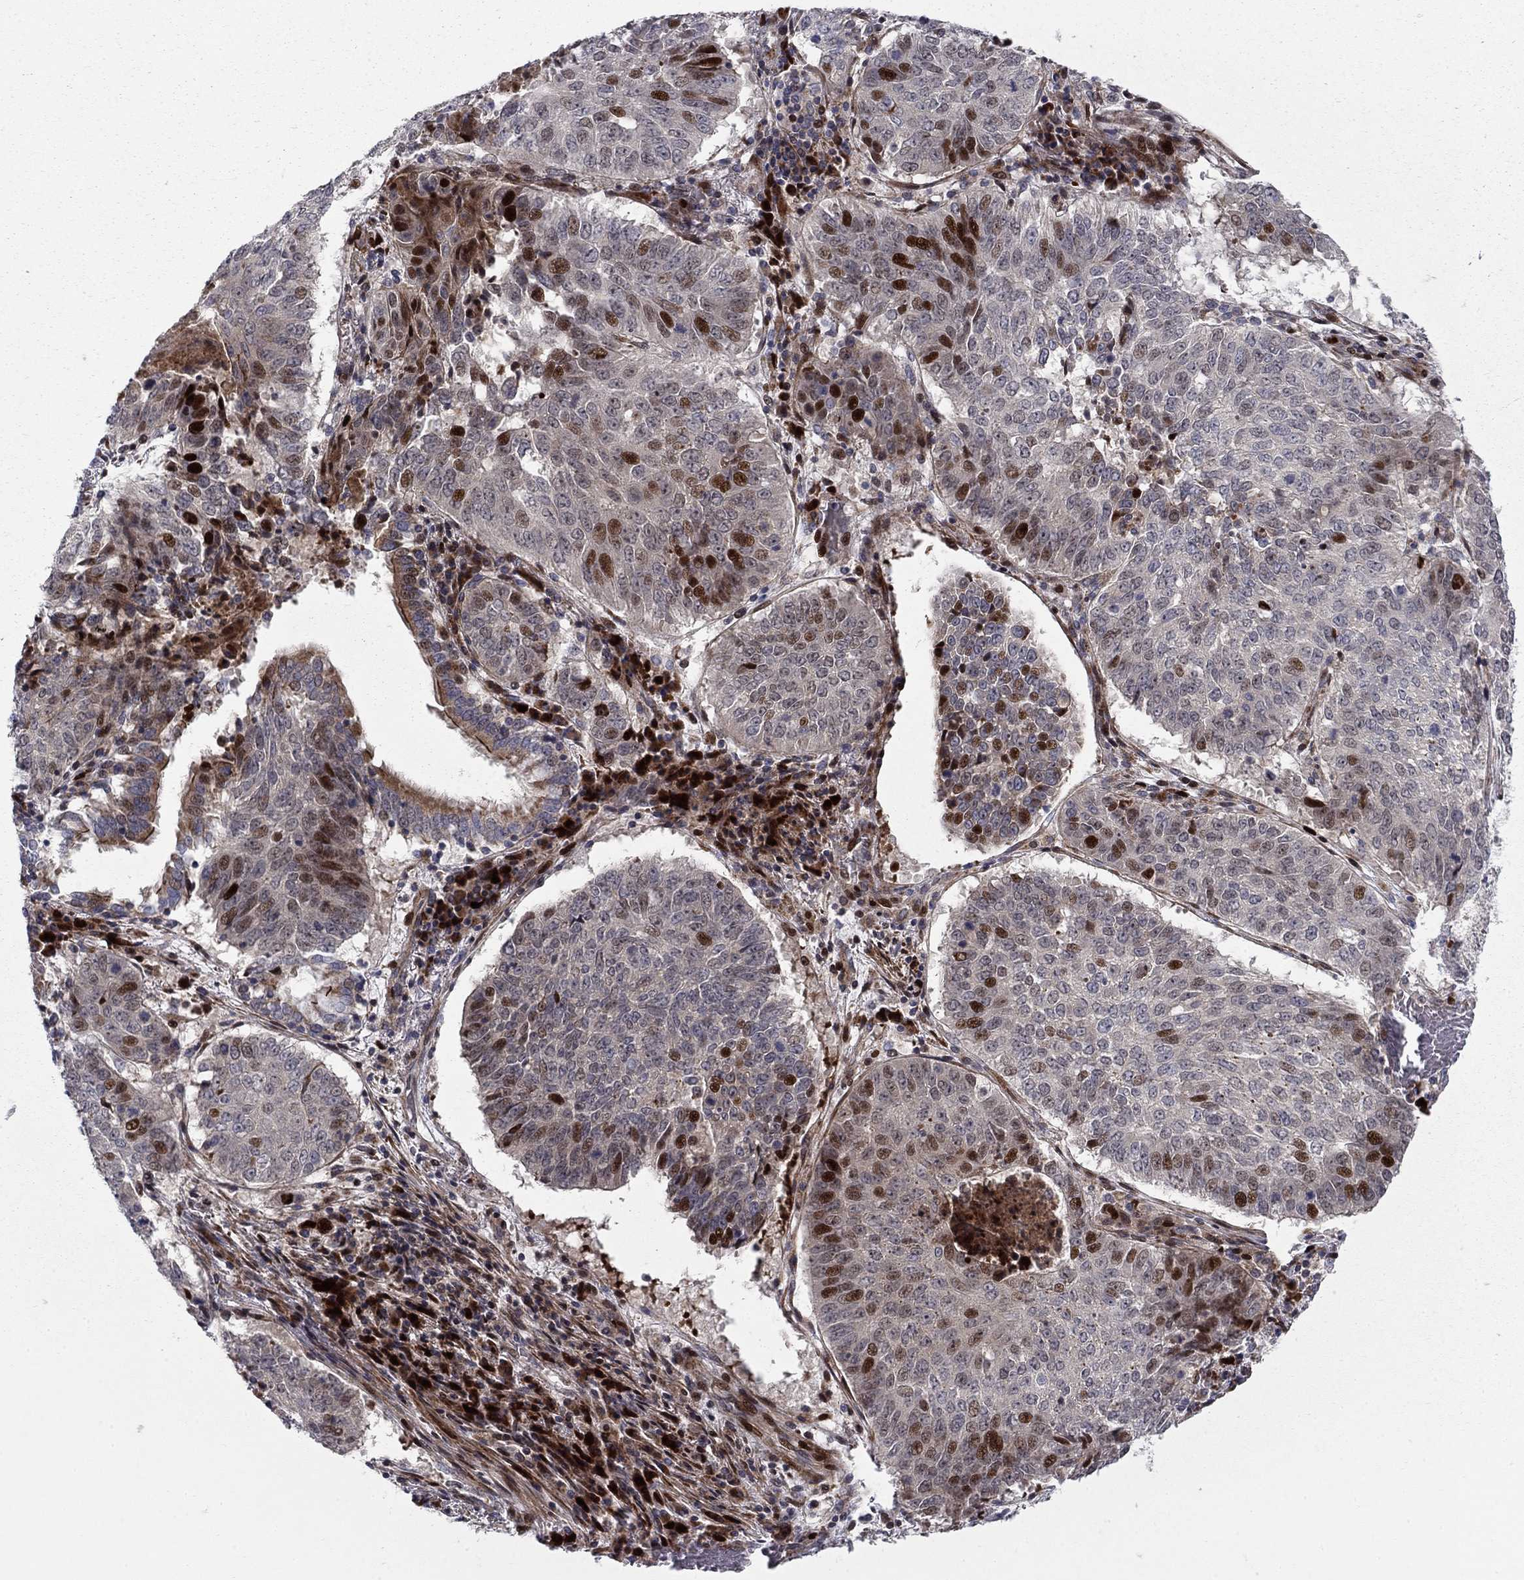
{"staining": {"intensity": "strong", "quantity": "<25%", "location": "nuclear"}, "tissue": "lung cancer", "cell_type": "Tumor cells", "image_type": "cancer", "snomed": [{"axis": "morphology", "description": "Squamous cell carcinoma, NOS"}, {"axis": "topography", "description": "Lung"}], "caption": "Lung cancer (squamous cell carcinoma) tissue exhibits strong nuclear staining in approximately <25% of tumor cells, visualized by immunohistochemistry. Nuclei are stained in blue.", "gene": "MIOS", "patient": {"sex": "male", "age": 64}}